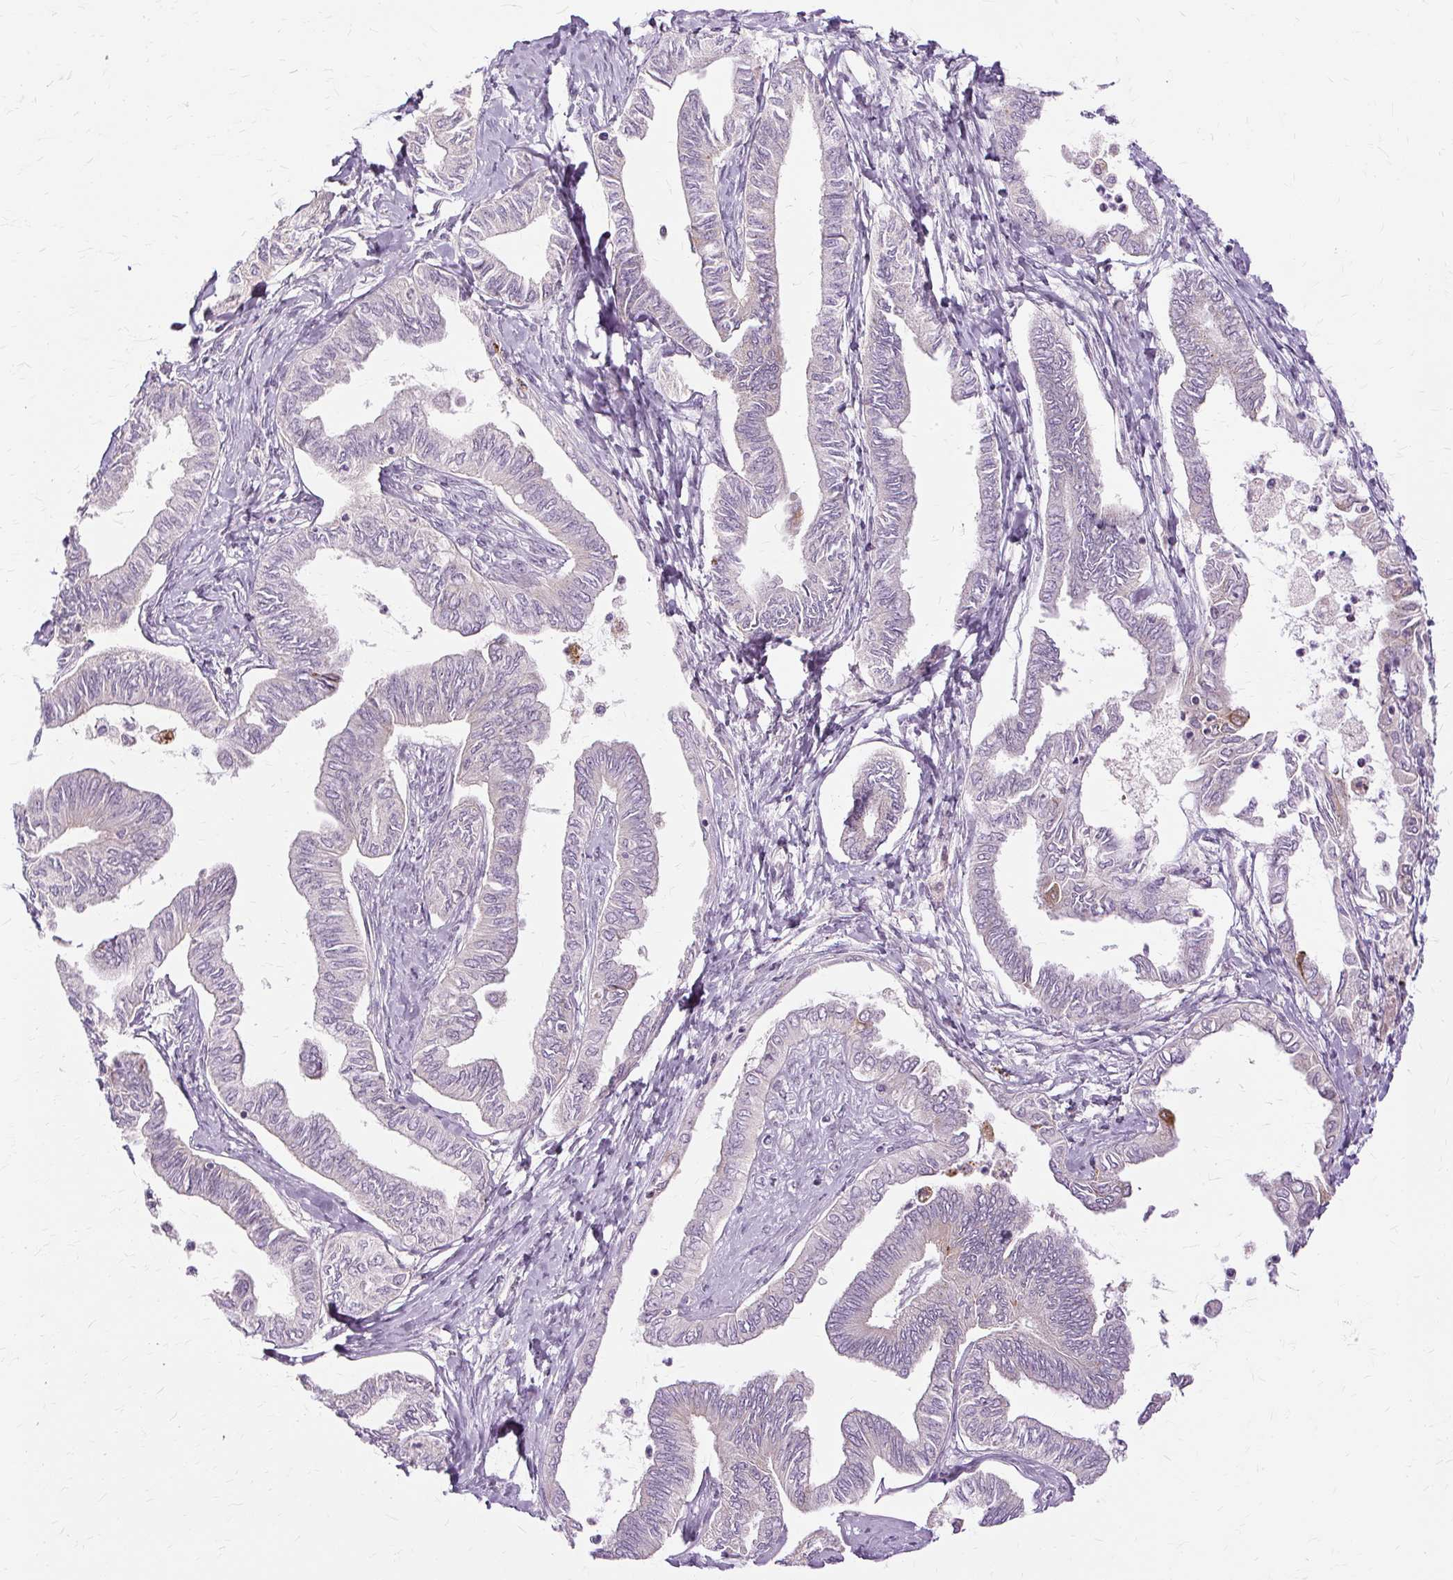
{"staining": {"intensity": "negative", "quantity": "none", "location": "none"}, "tissue": "ovarian cancer", "cell_type": "Tumor cells", "image_type": "cancer", "snomed": [{"axis": "morphology", "description": "Carcinoma, endometroid"}, {"axis": "topography", "description": "Ovary"}], "caption": "Ovarian cancer (endometroid carcinoma) was stained to show a protein in brown. There is no significant positivity in tumor cells. (DAB (3,3'-diaminobenzidine) IHC, high magnification).", "gene": "MMACHC", "patient": {"sex": "female", "age": 70}}